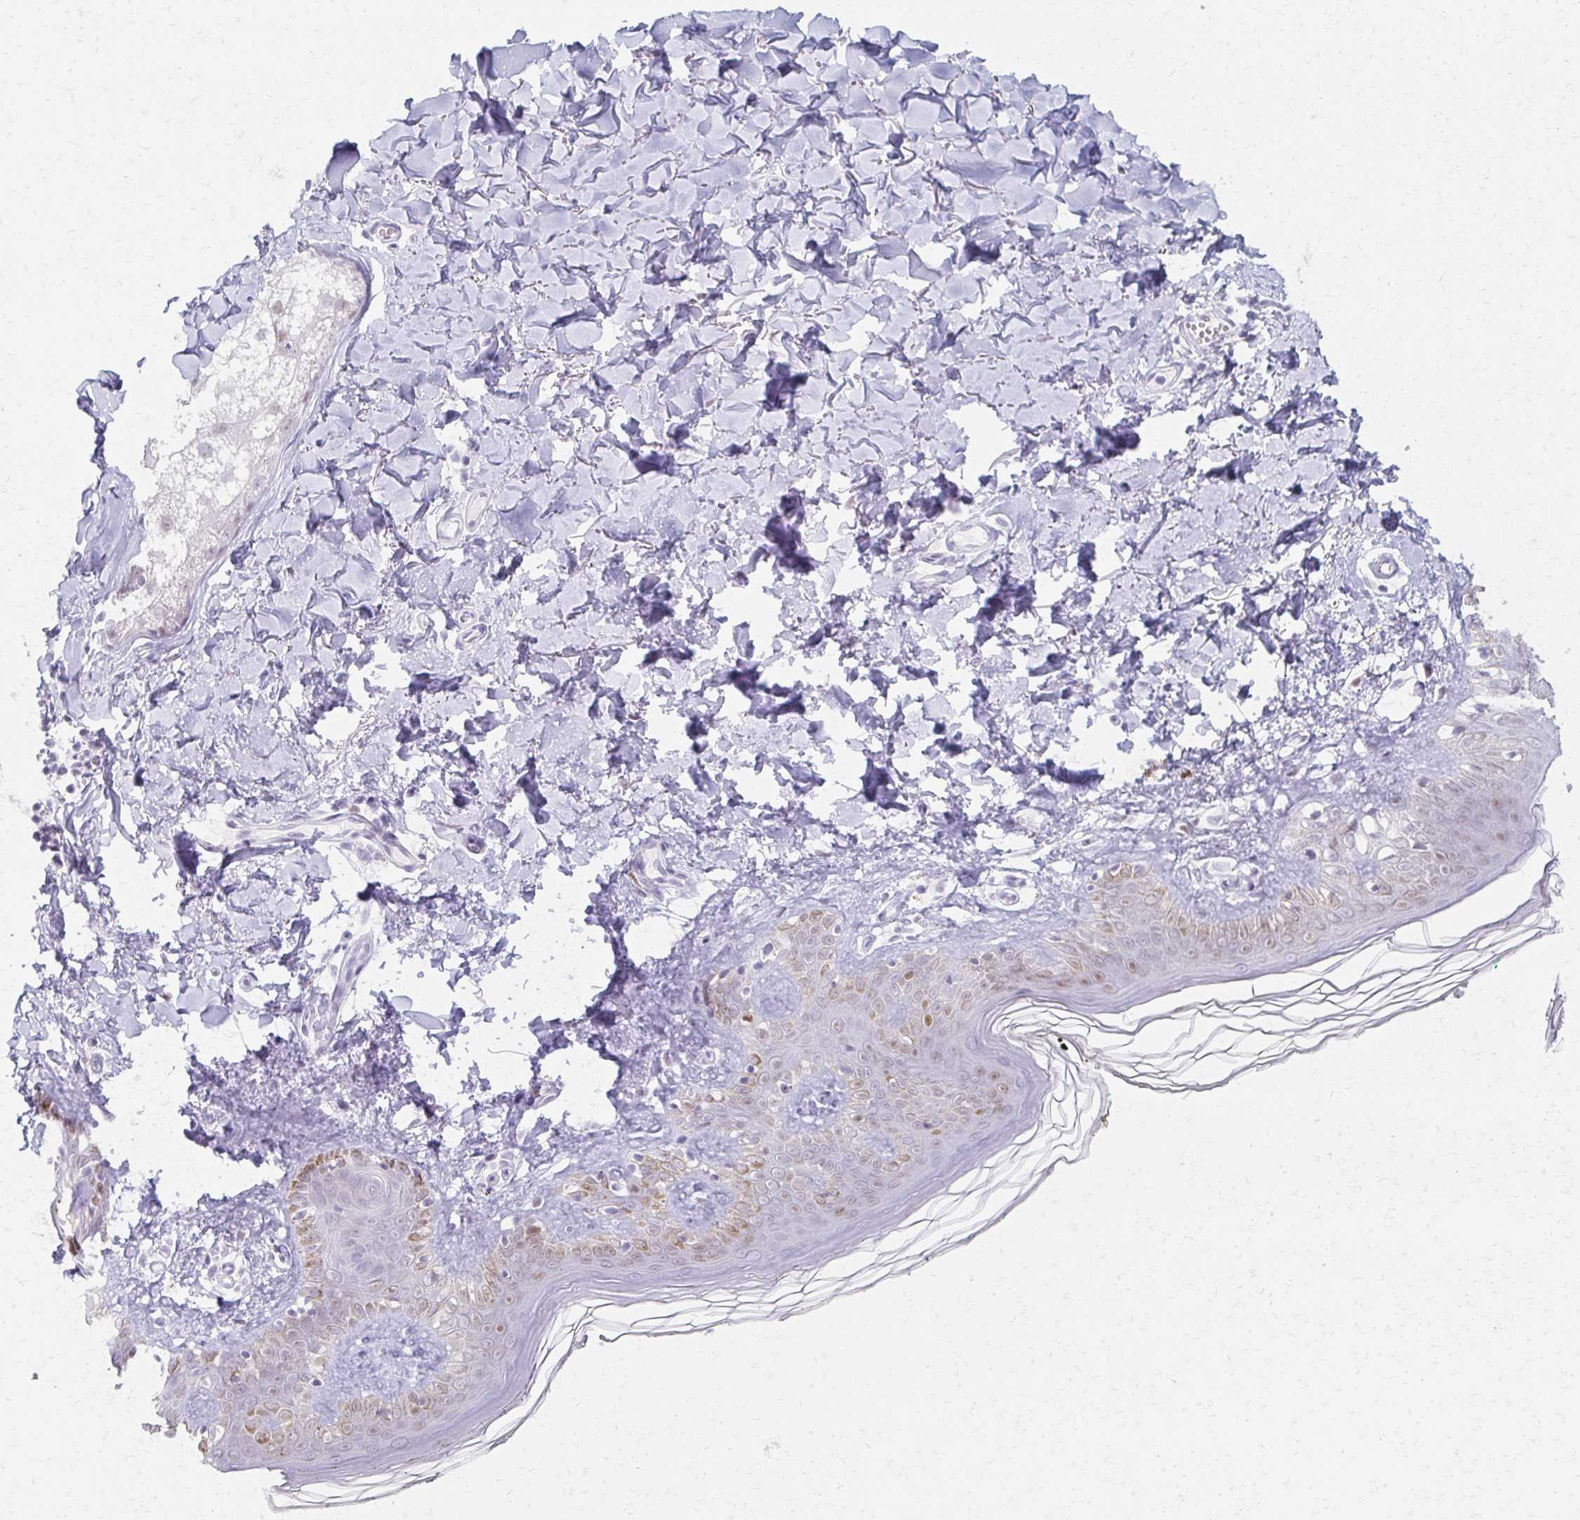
{"staining": {"intensity": "negative", "quantity": "none", "location": "none"}, "tissue": "skin", "cell_type": "Fibroblasts", "image_type": "normal", "snomed": [{"axis": "morphology", "description": "Normal tissue, NOS"}, {"axis": "topography", "description": "Skin"}, {"axis": "topography", "description": "Peripheral nerve tissue"}], "caption": "The micrograph demonstrates no significant staining in fibroblasts of skin. (Brightfield microscopy of DAB (3,3'-diaminobenzidine) immunohistochemistry at high magnification).", "gene": "MORC4", "patient": {"sex": "female", "age": 45}}